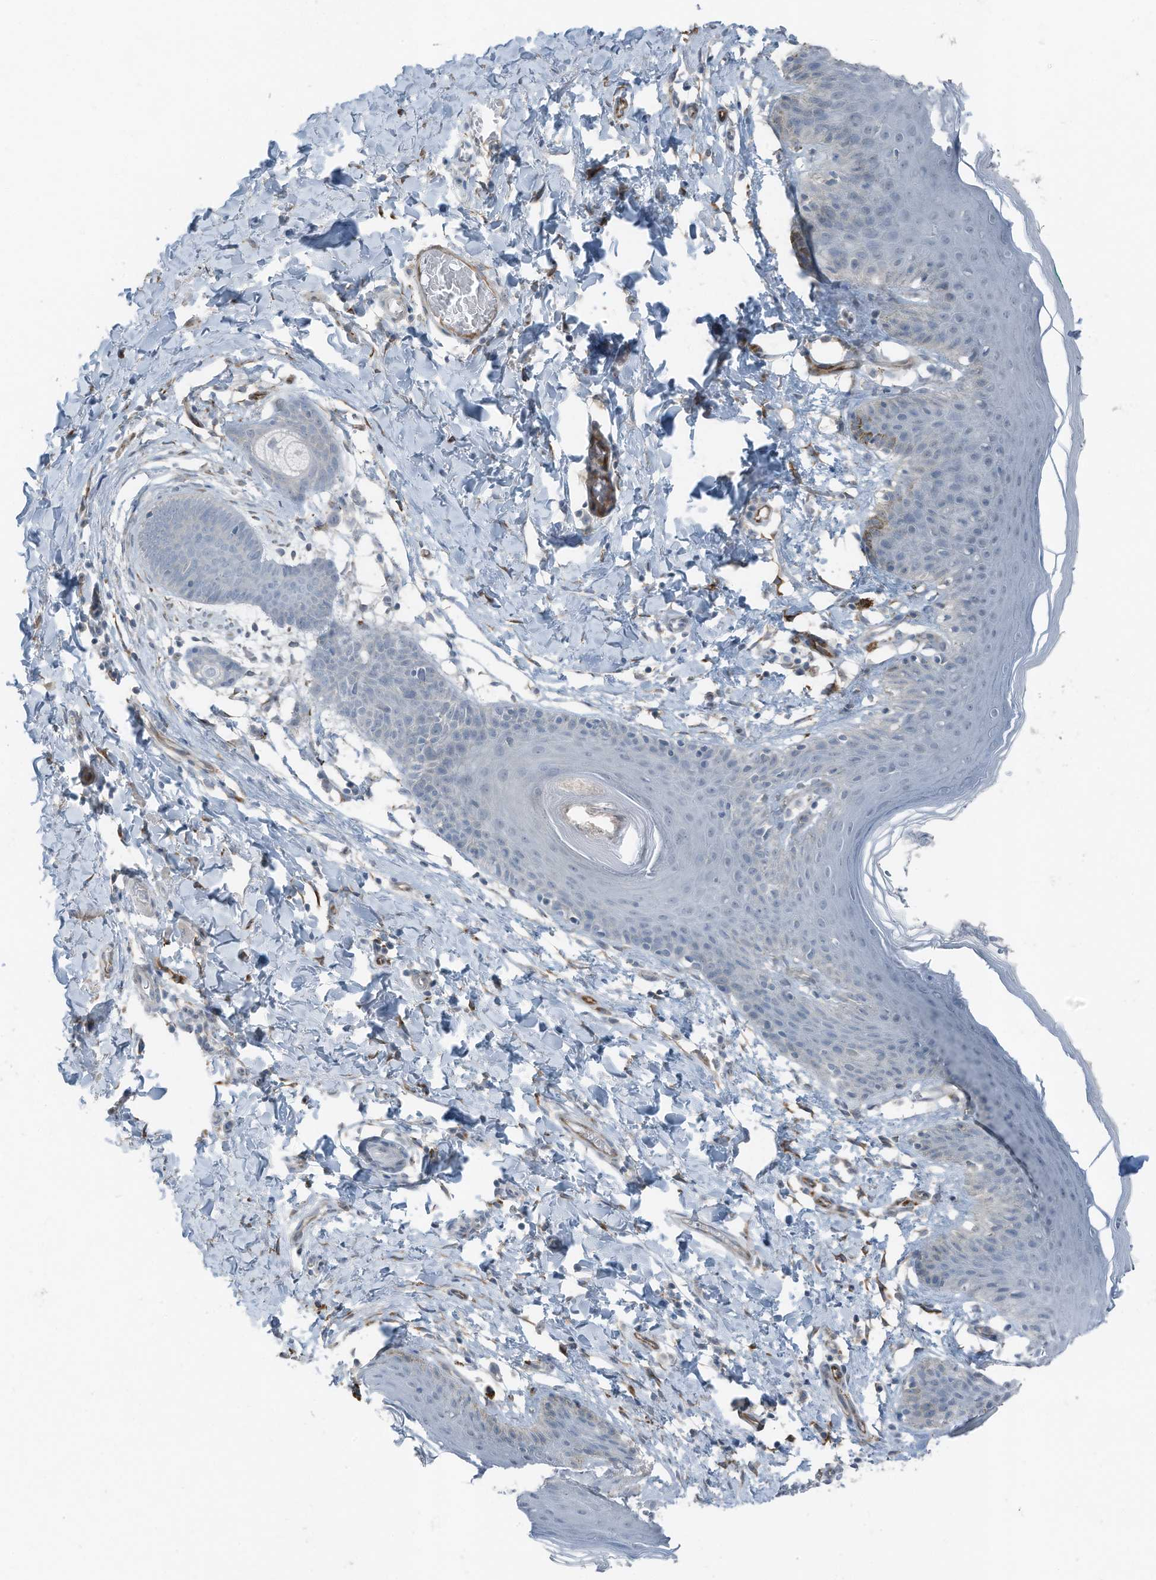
{"staining": {"intensity": "negative", "quantity": "none", "location": "none"}, "tissue": "skin", "cell_type": "Epidermal cells", "image_type": "normal", "snomed": [{"axis": "morphology", "description": "Normal tissue, NOS"}, {"axis": "topography", "description": "Vulva"}], "caption": "The immunohistochemistry (IHC) image has no significant positivity in epidermal cells of skin.", "gene": "ARHGEF33", "patient": {"sex": "female", "age": 66}}